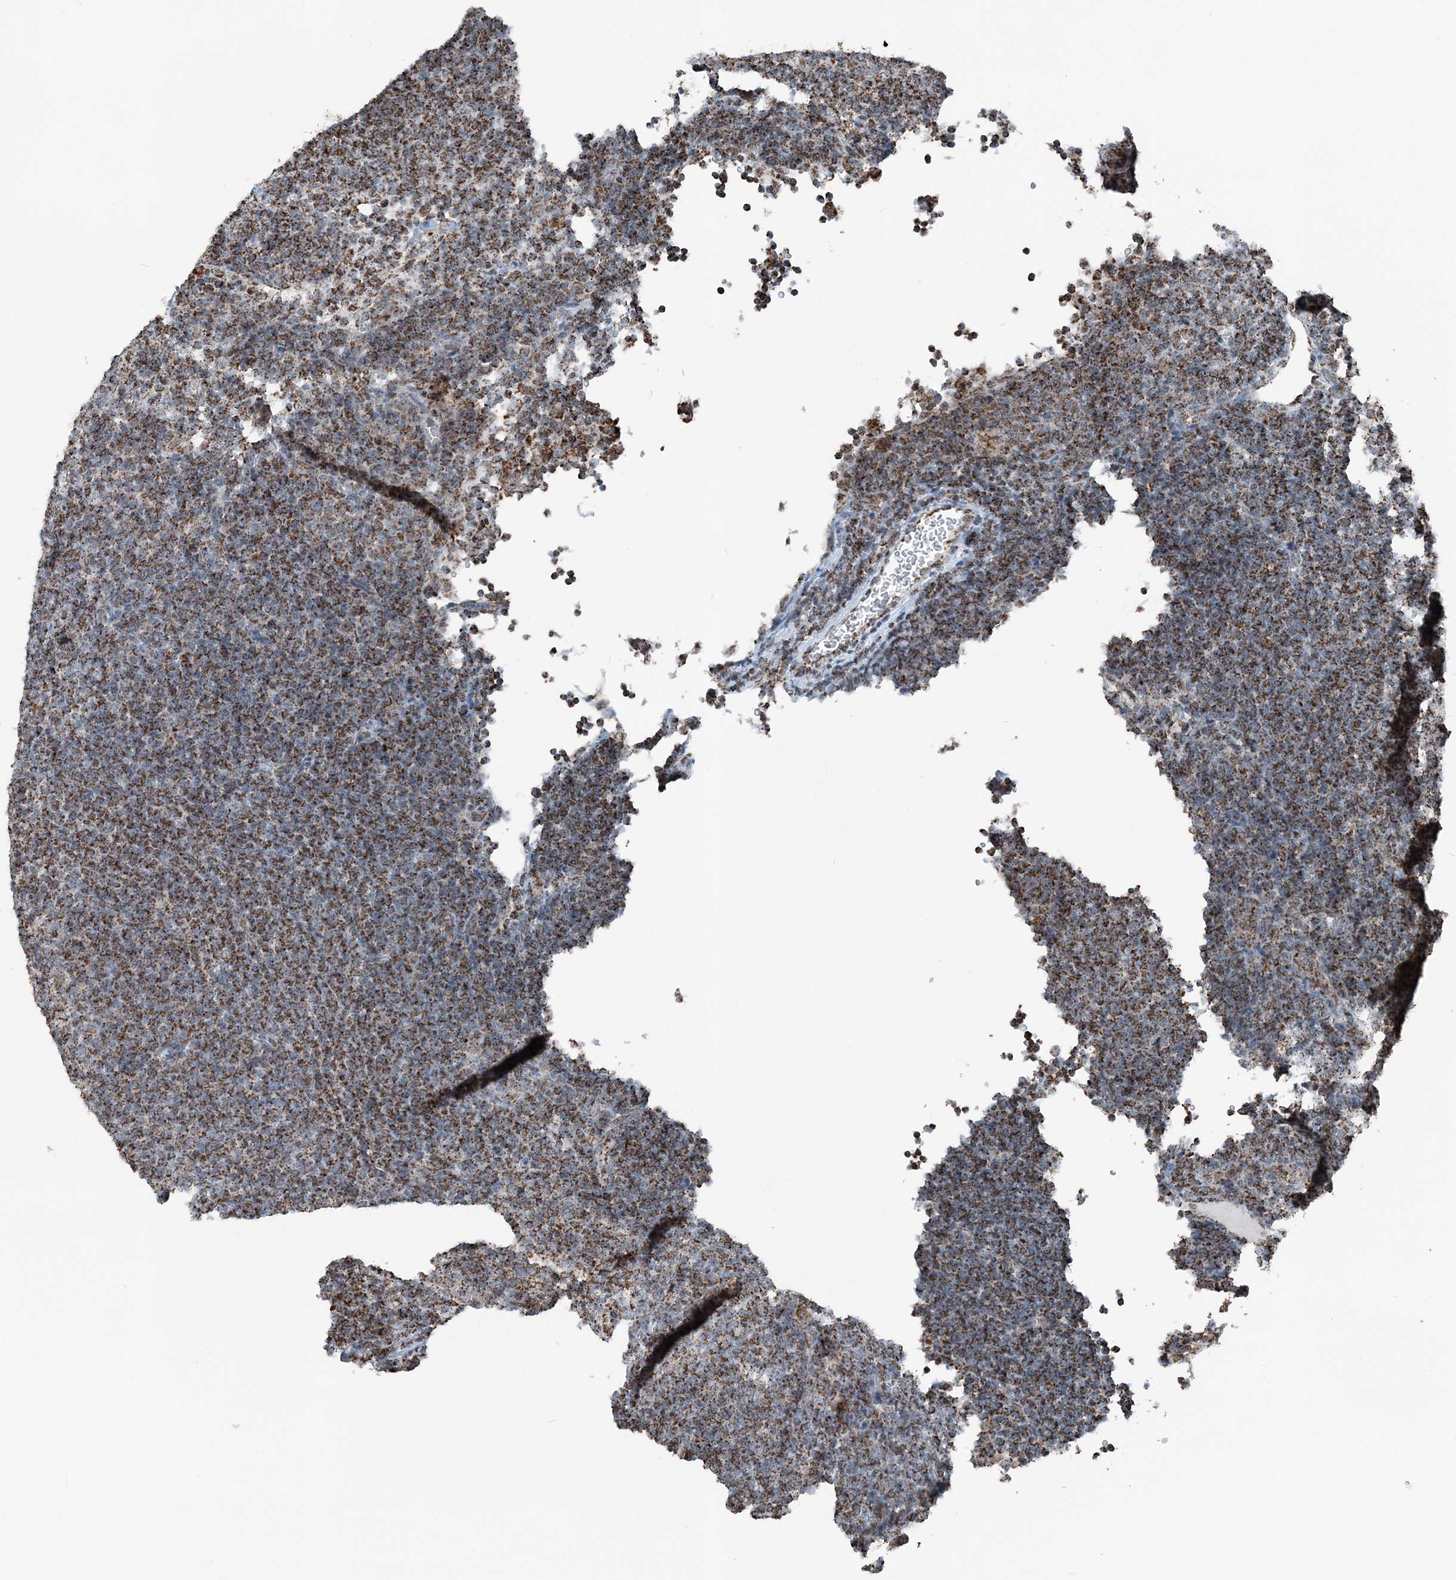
{"staining": {"intensity": "weak", "quantity": ">75%", "location": "cytoplasmic/membranous"}, "tissue": "lymphoma", "cell_type": "Tumor cells", "image_type": "cancer", "snomed": [{"axis": "morphology", "description": "Hodgkin's disease, NOS"}, {"axis": "topography", "description": "Lymph node"}], "caption": "High-power microscopy captured an immunohistochemistry photomicrograph of lymphoma, revealing weak cytoplasmic/membranous expression in approximately >75% of tumor cells. Immunohistochemistry stains the protein in brown and the nuclei are stained blue.", "gene": "SUCLG1", "patient": {"sex": "female", "age": 57}}